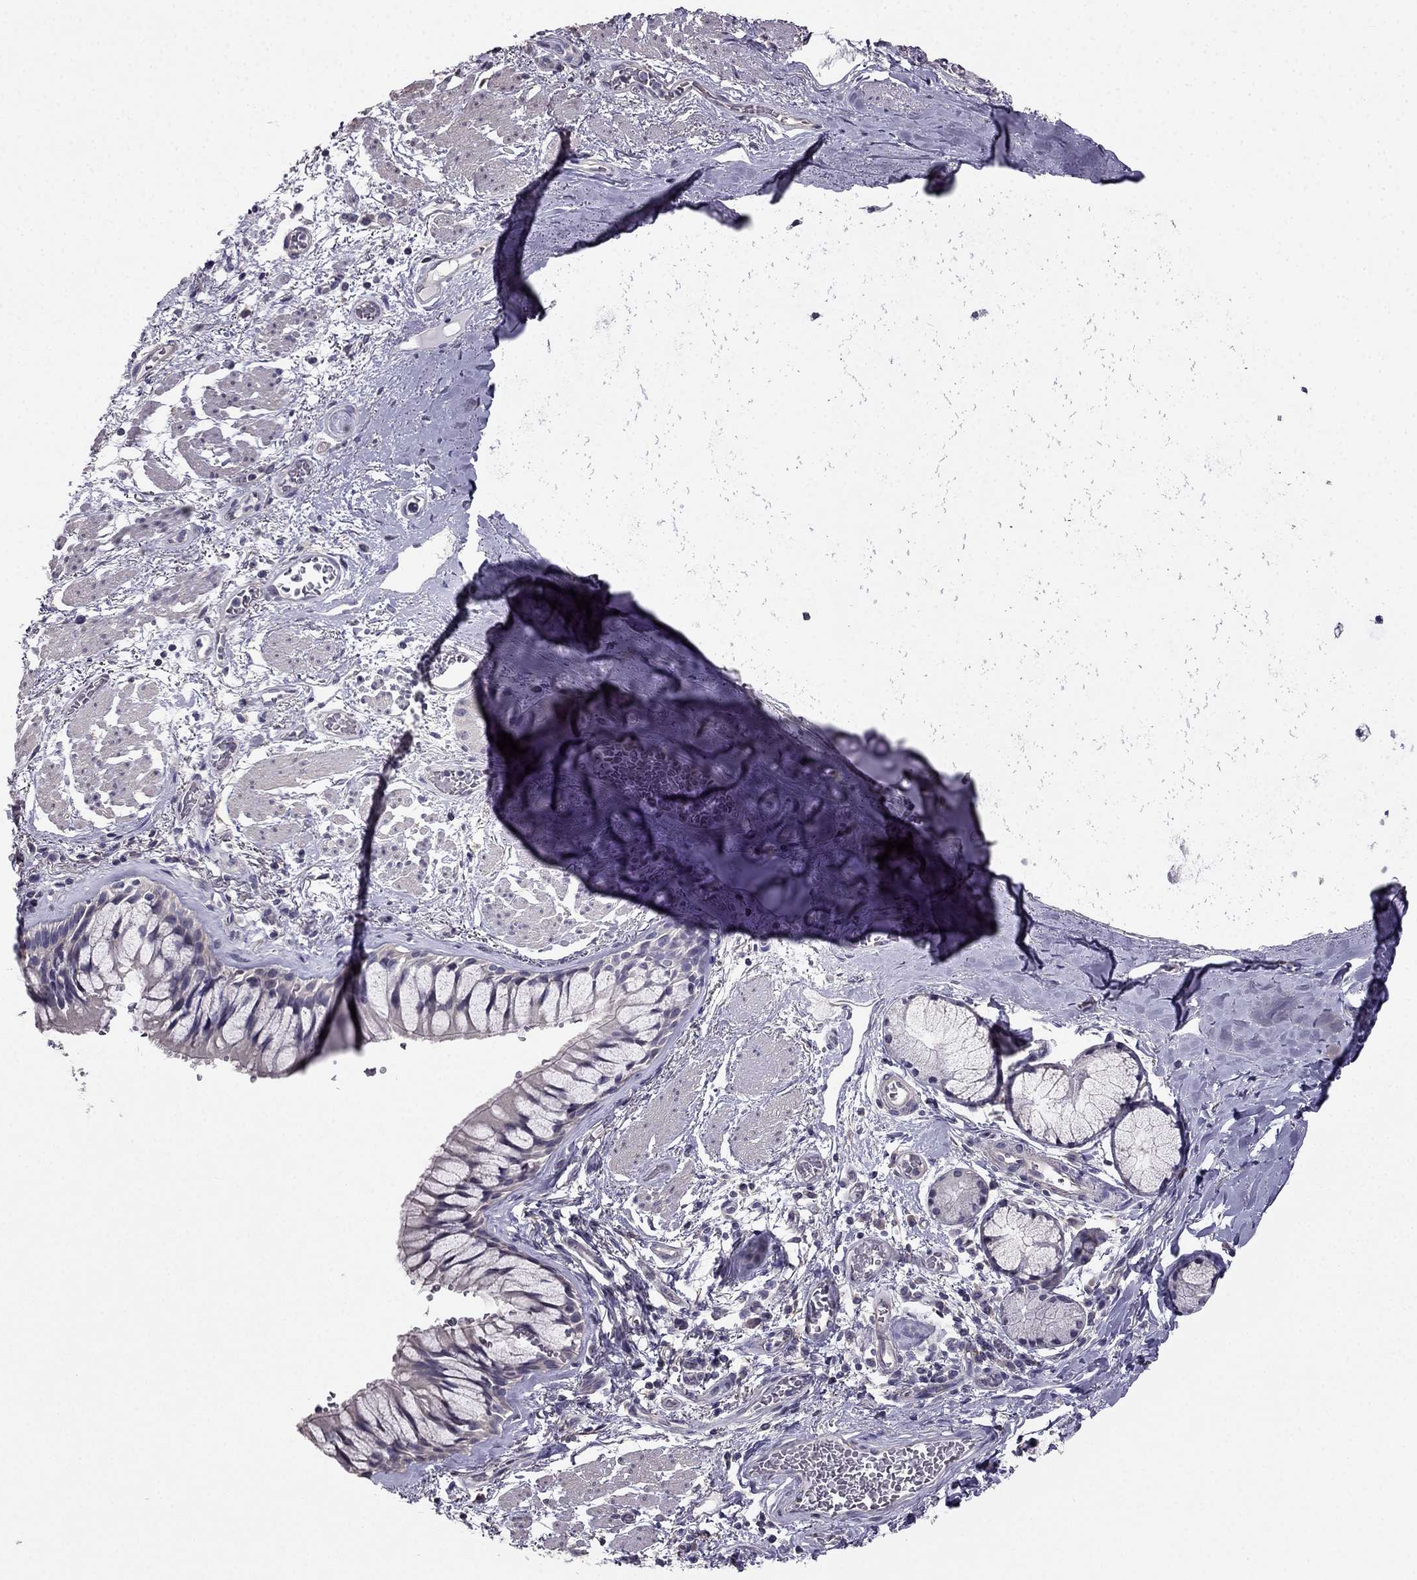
{"staining": {"intensity": "negative", "quantity": "none", "location": "none"}, "tissue": "bronchus", "cell_type": "Respiratory epithelial cells", "image_type": "normal", "snomed": [{"axis": "morphology", "description": "Normal tissue, NOS"}, {"axis": "topography", "description": "Bronchus"}, {"axis": "topography", "description": "Lung"}], "caption": "The image exhibits no staining of respiratory epithelial cells in unremarkable bronchus. (Immunohistochemistry, brightfield microscopy, high magnification).", "gene": "HSFX1", "patient": {"sex": "female", "age": 57}}